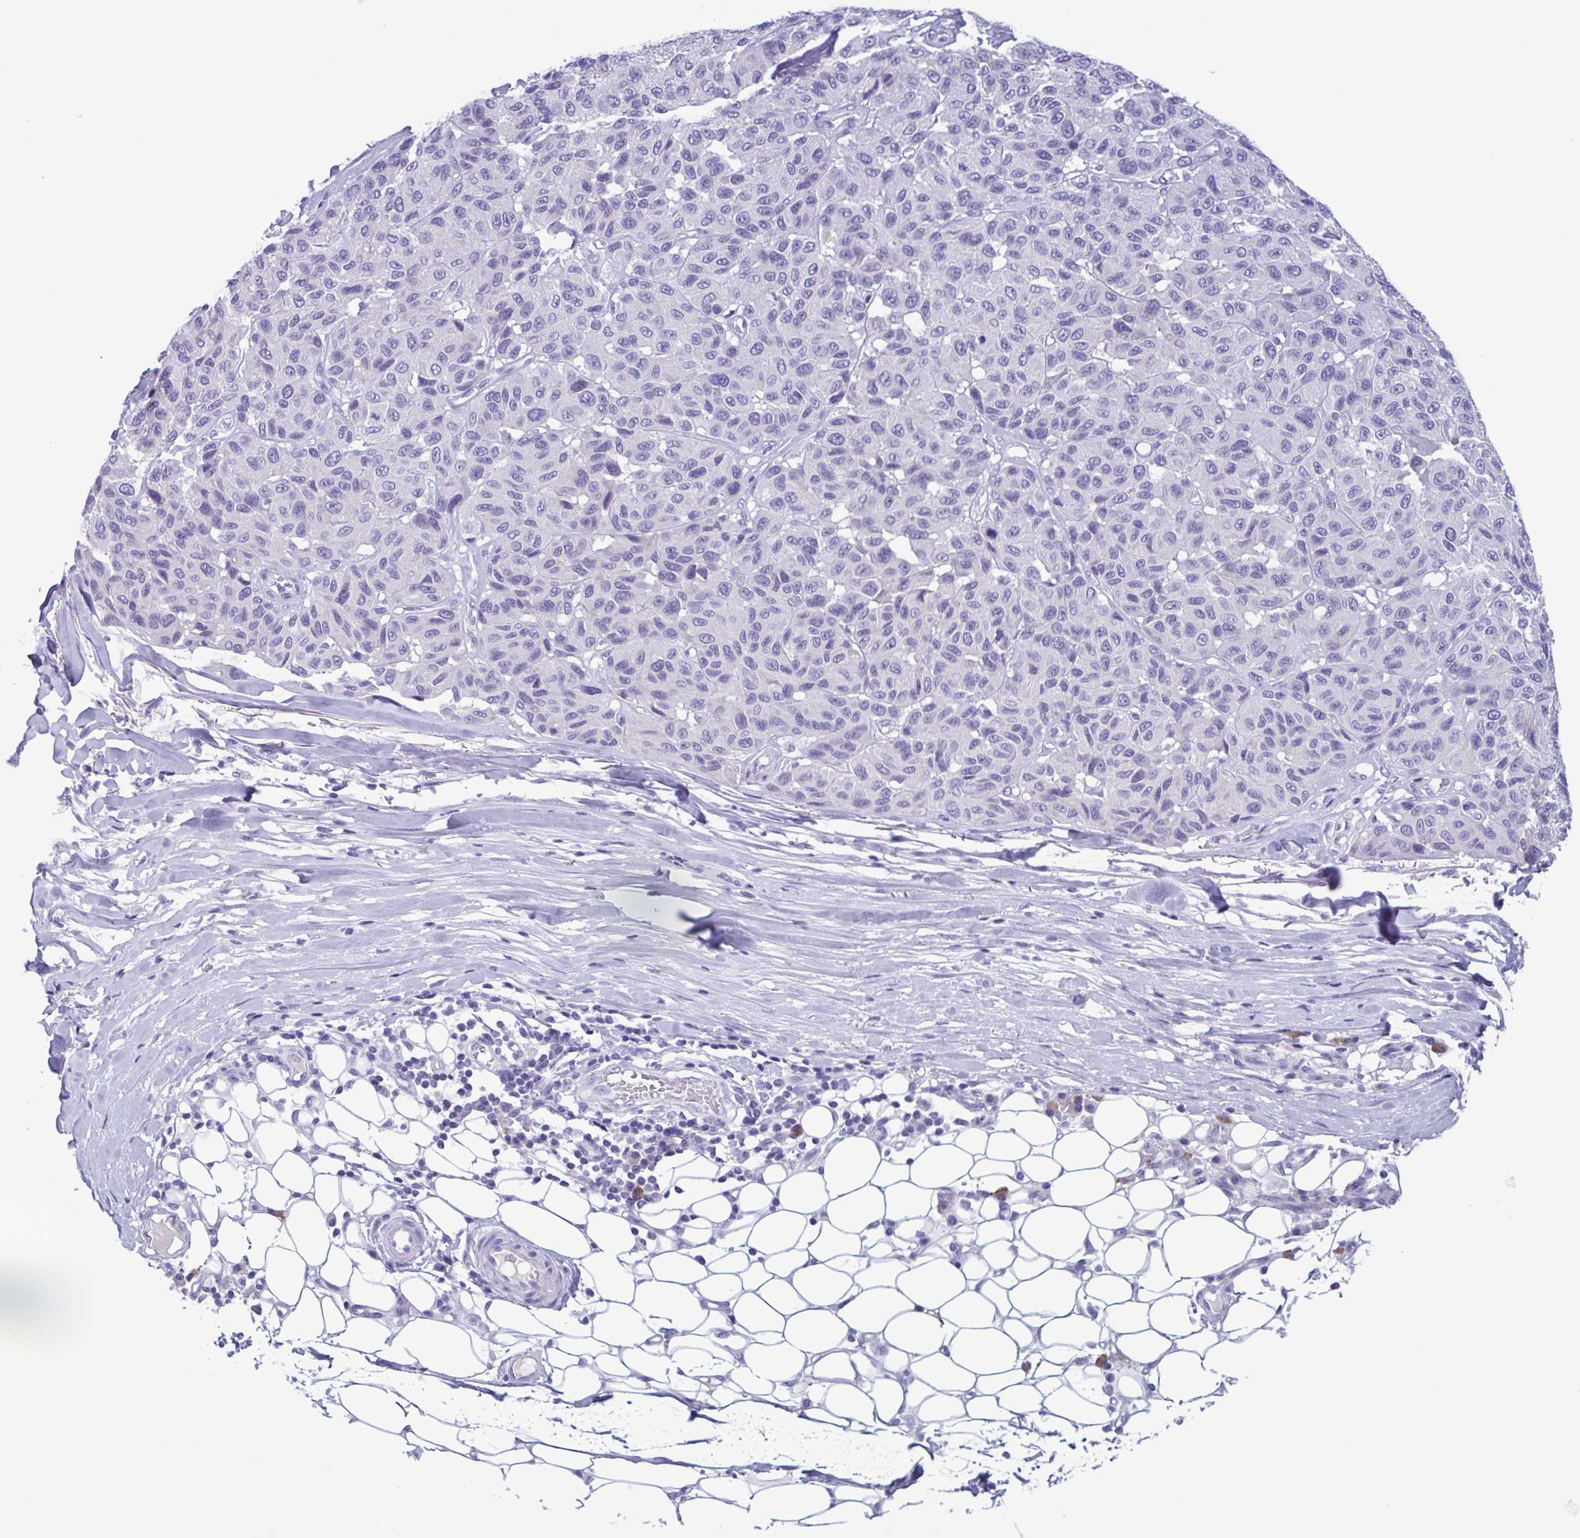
{"staining": {"intensity": "negative", "quantity": "none", "location": "none"}, "tissue": "melanoma", "cell_type": "Tumor cells", "image_type": "cancer", "snomed": [{"axis": "morphology", "description": "Malignant melanoma, NOS"}, {"axis": "topography", "description": "Skin"}], "caption": "IHC image of neoplastic tissue: melanoma stained with DAB shows no significant protein staining in tumor cells. (DAB immunohistochemistry with hematoxylin counter stain).", "gene": "INAFM1", "patient": {"sex": "female", "age": 66}}